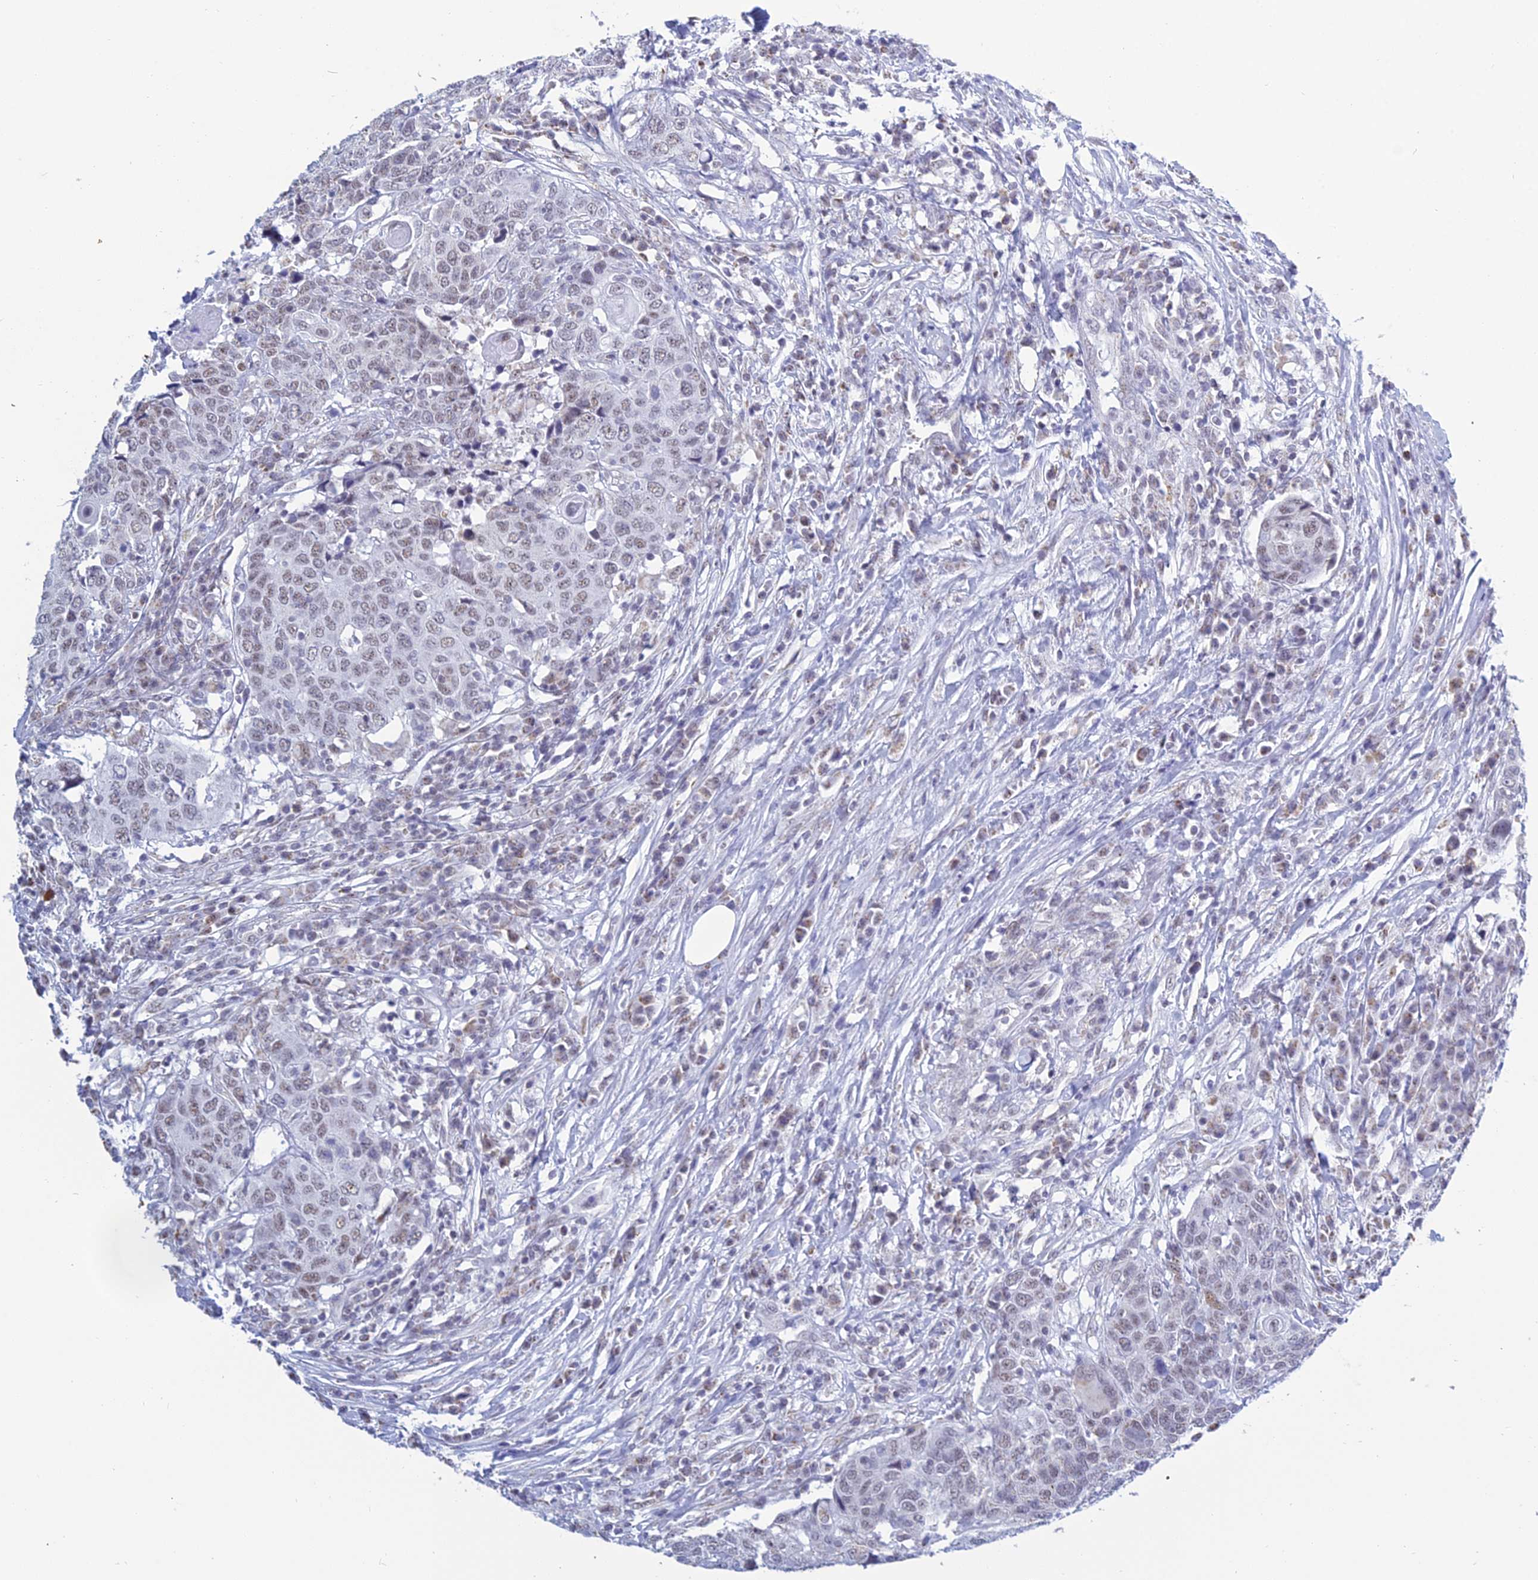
{"staining": {"intensity": "weak", "quantity": "25%-75%", "location": "nuclear"}, "tissue": "head and neck cancer", "cell_type": "Tumor cells", "image_type": "cancer", "snomed": [{"axis": "morphology", "description": "Squamous cell carcinoma, NOS"}, {"axis": "topography", "description": "Head-Neck"}], "caption": "The photomicrograph reveals staining of head and neck cancer, revealing weak nuclear protein staining (brown color) within tumor cells.", "gene": "KLF14", "patient": {"sex": "male", "age": 66}}